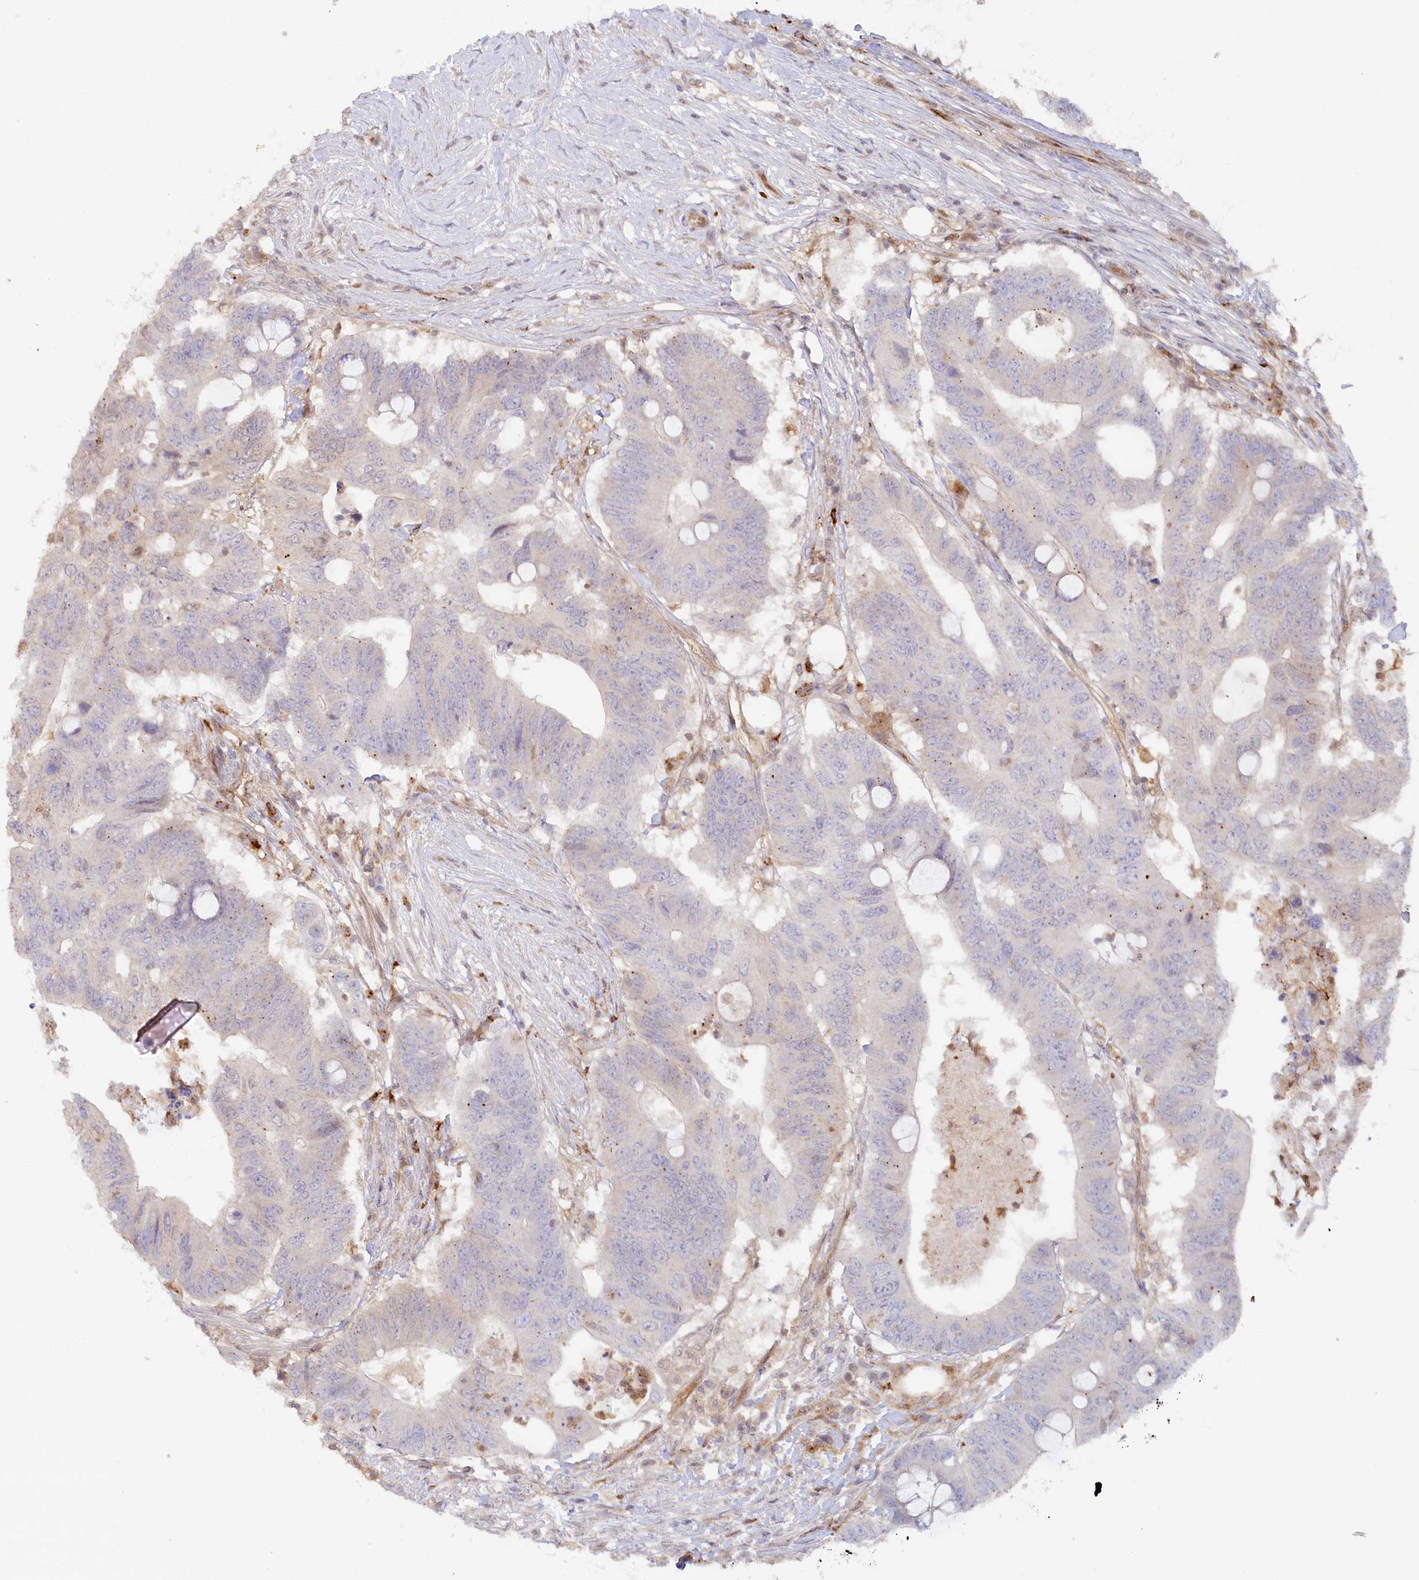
{"staining": {"intensity": "negative", "quantity": "none", "location": "none"}, "tissue": "colorectal cancer", "cell_type": "Tumor cells", "image_type": "cancer", "snomed": [{"axis": "morphology", "description": "Adenocarcinoma, NOS"}, {"axis": "topography", "description": "Colon"}], "caption": "Colorectal adenocarcinoma was stained to show a protein in brown. There is no significant positivity in tumor cells.", "gene": "GBE1", "patient": {"sex": "male", "age": 71}}